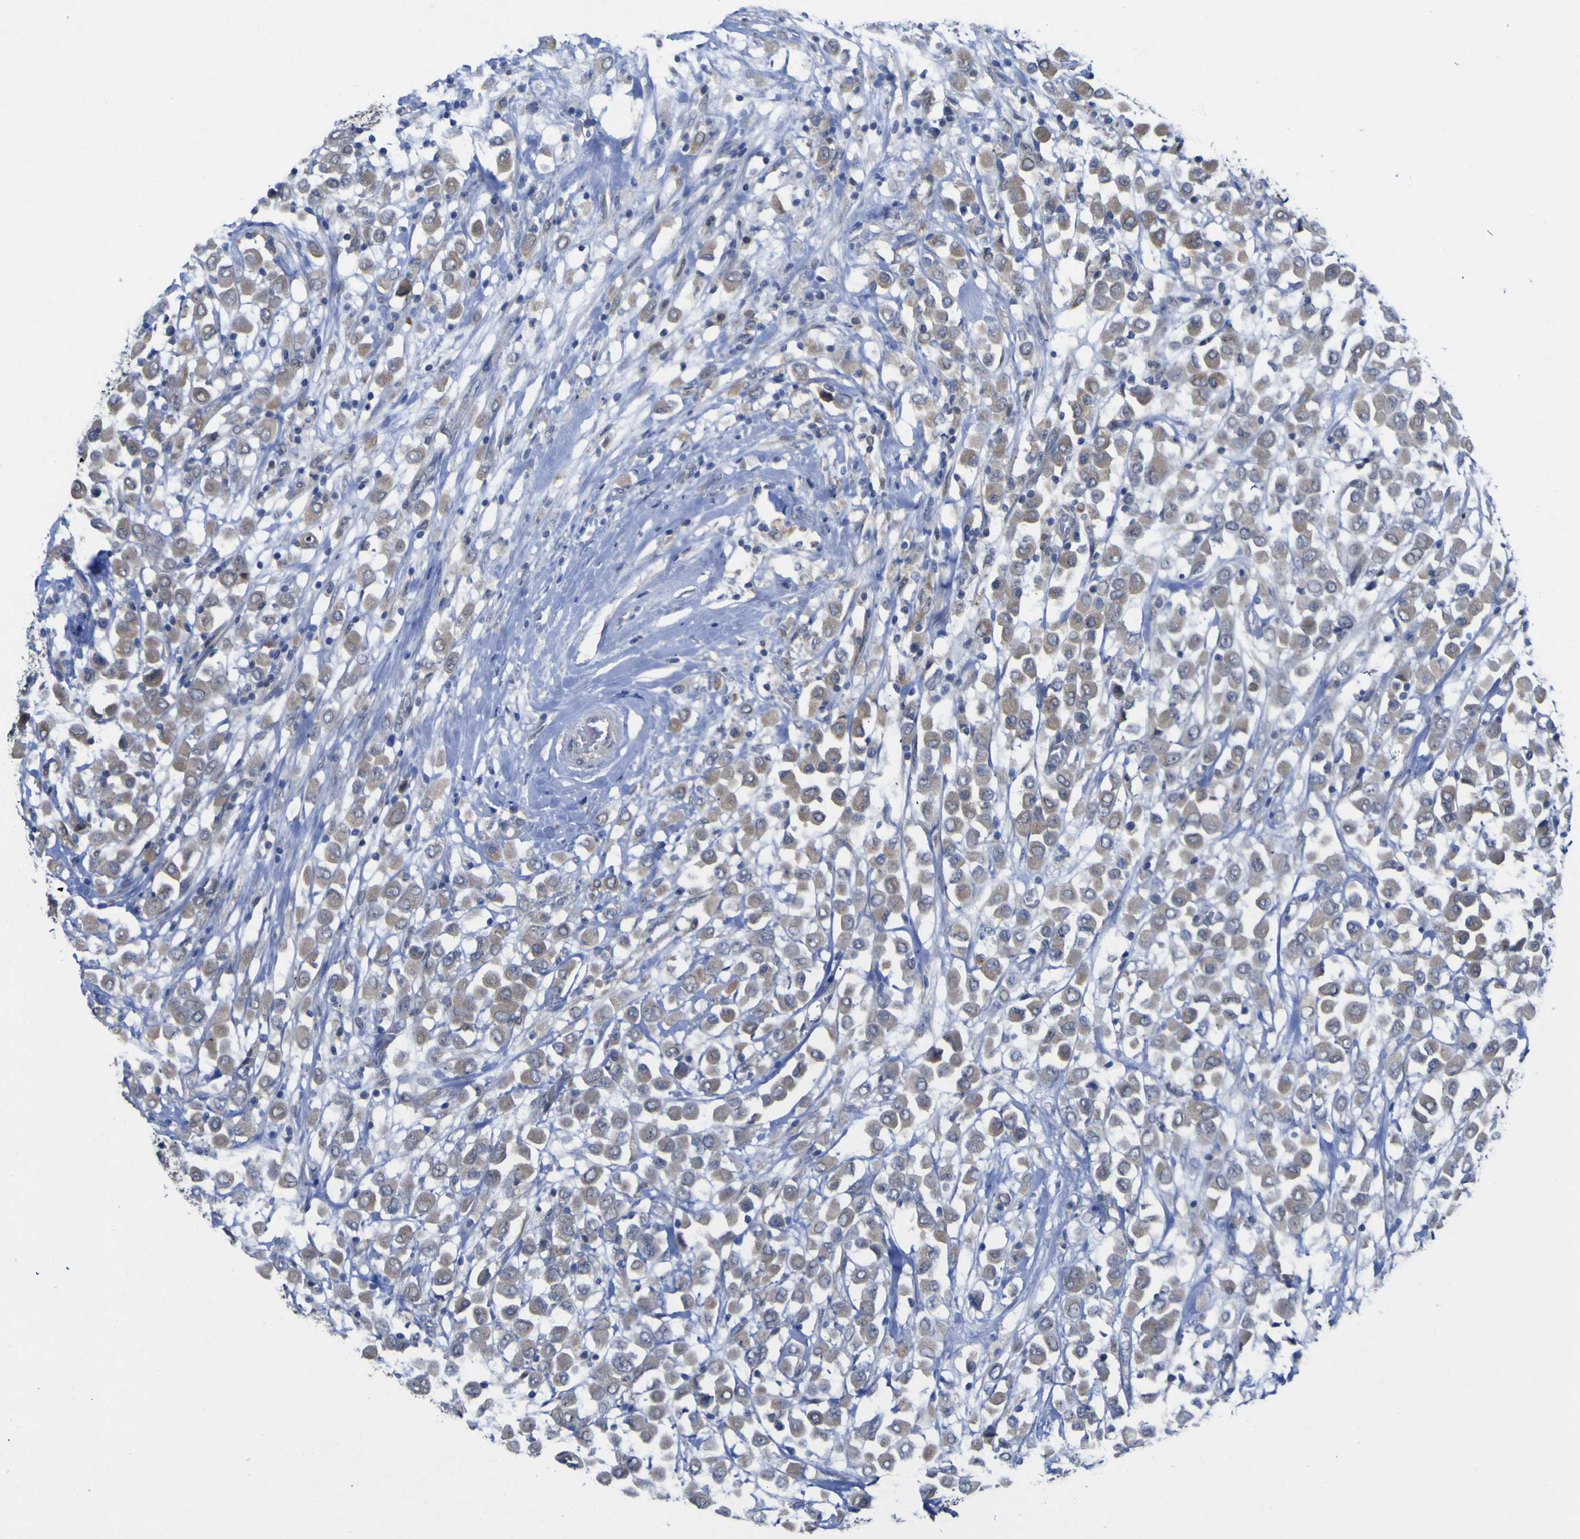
{"staining": {"intensity": "weak", "quantity": "25%-75%", "location": "cytoplasmic/membranous"}, "tissue": "breast cancer", "cell_type": "Tumor cells", "image_type": "cancer", "snomed": [{"axis": "morphology", "description": "Duct carcinoma"}, {"axis": "topography", "description": "Breast"}], "caption": "The image reveals staining of breast cancer, revealing weak cytoplasmic/membranous protein staining (brown color) within tumor cells. (Stains: DAB (3,3'-diaminobenzidine) in brown, nuclei in blue, Microscopy: brightfield microscopy at high magnification).", "gene": "TNFRSF11A", "patient": {"sex": "female", "age": 61}}